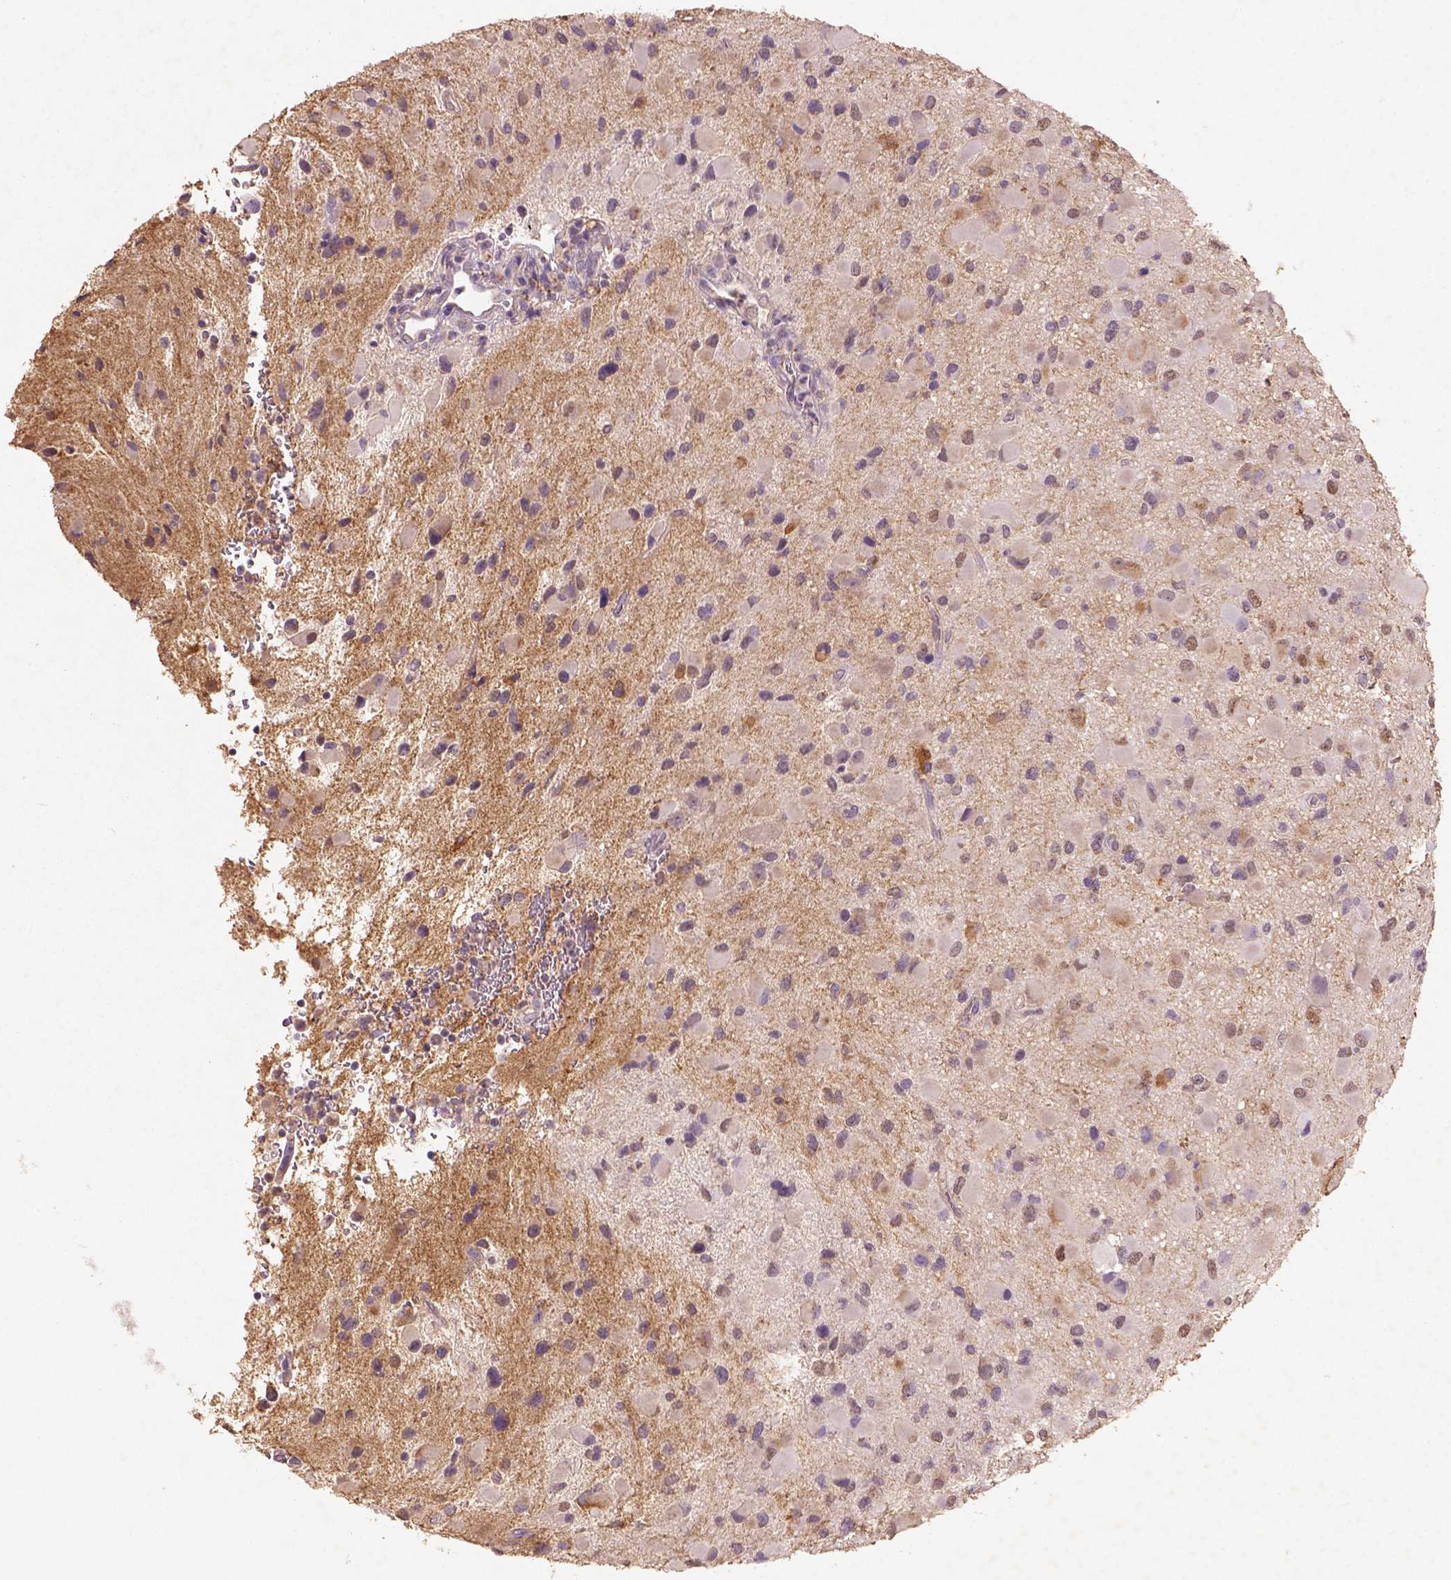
{"staining": {"intensity": "negative", "quantity": "none", "location": "none"}, "tissue": "glioma", "cell_type": "Tumor cells", "image_type": "cancer", "snomed": [{"axis": "morphology", "description": "Glioma, malignant, Low grade"}, {"axis": "topography", "description": "Brain"}], "caption": "Human malignant low-grade glioma stained for a protein using immunohistochemistry exhibits no expression in tumor cells.", "gene": "AP2B1", "patient": {"sex": "female", "age": 32}}